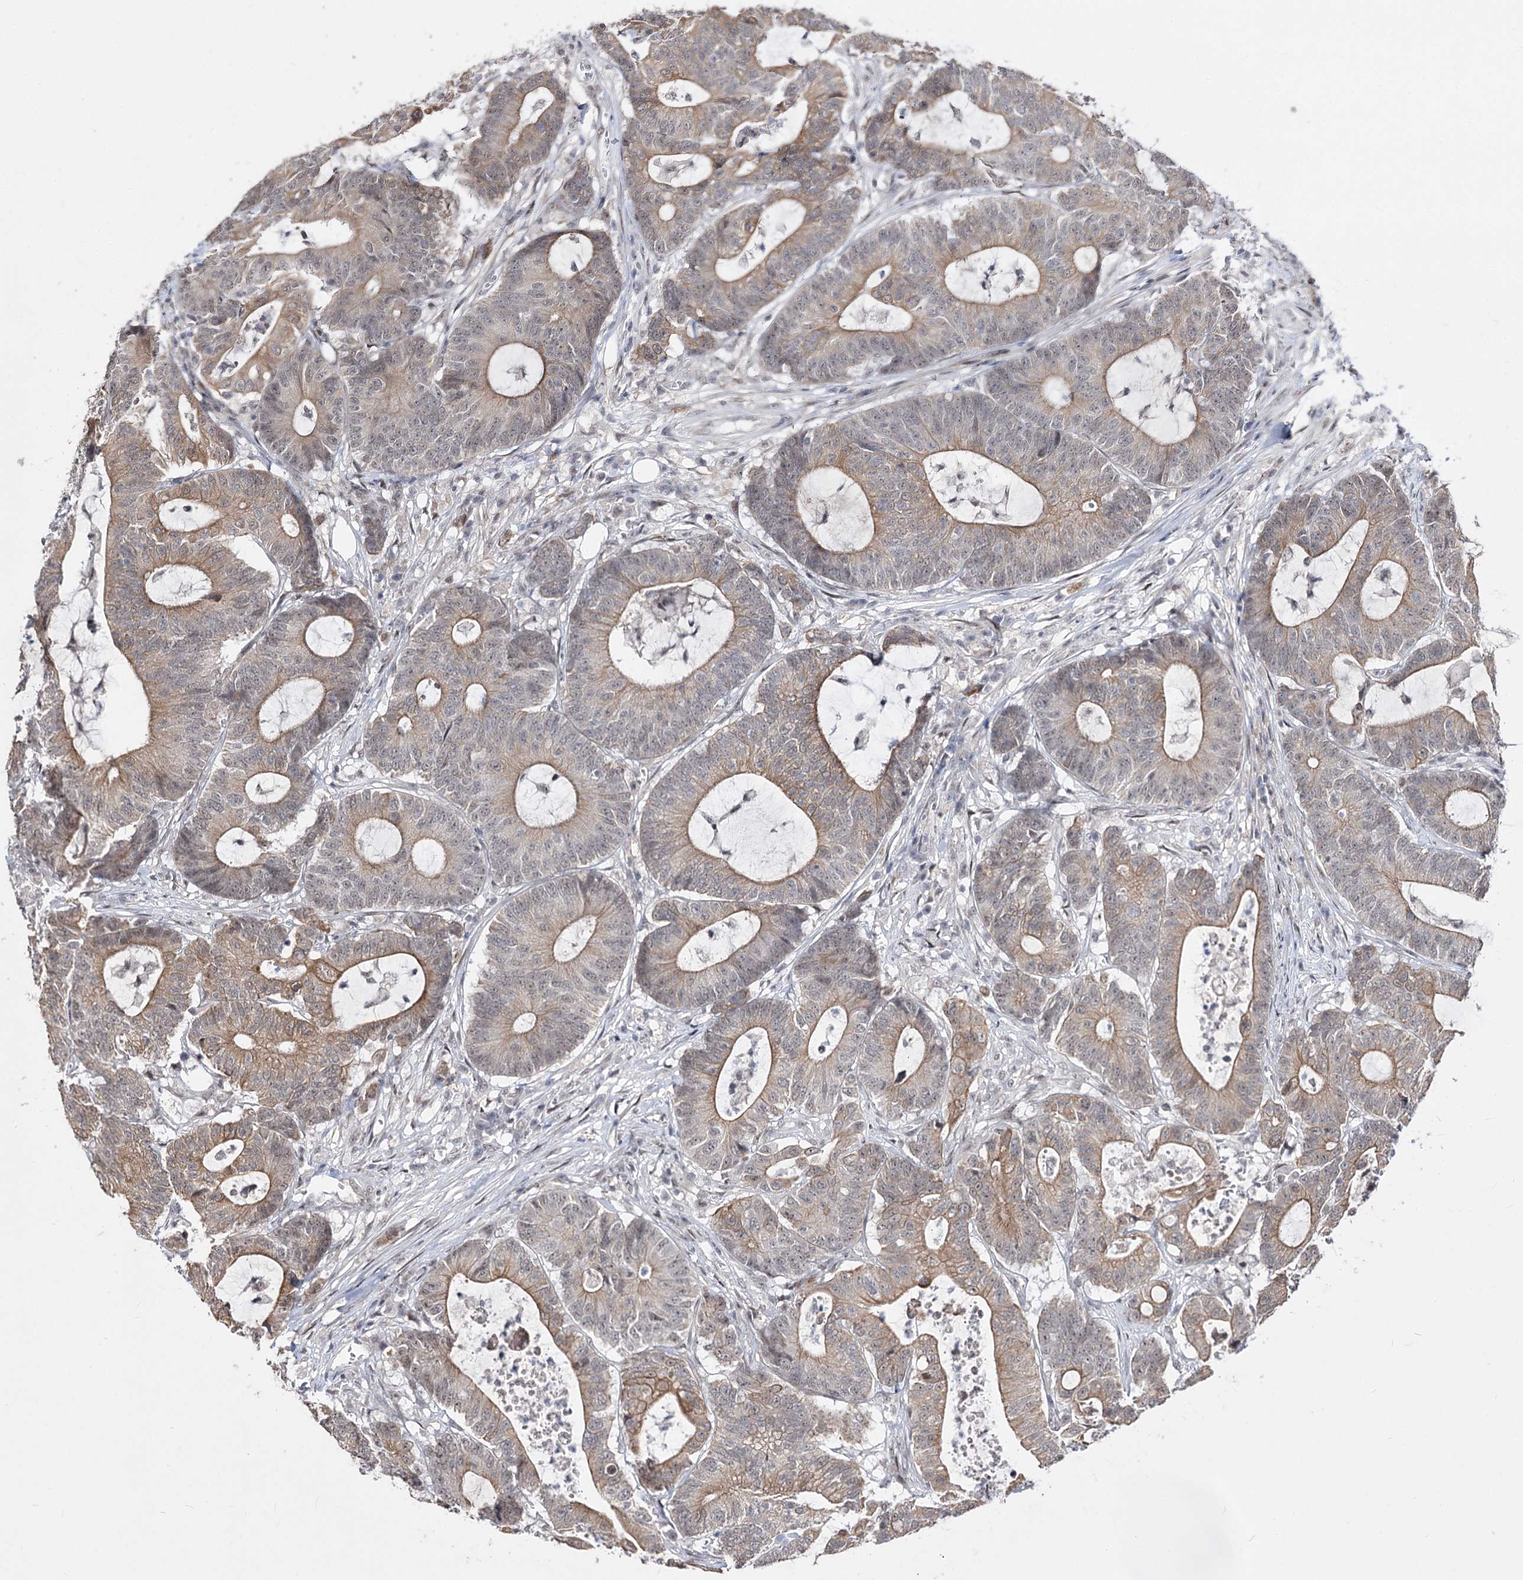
{"staining": {"intensity": "weak", "quantity": "25%-75%", "location": "cytoplasmic/membranous"}, "tissue": "colorectal cancer", "cell_type": "Tumor cells", "image_type": "cancer", "snomed": [{"axis": "morphology", "description": "Adenocarcinoma, NOS"}, {"axis": "topography", "description": "Colon"}], "caption": "Tumor cells show low levels of weak cytoplasmic/membranous expression in approximately 25%-75% of cells in adenocarcinoma (colorectal).", "gene": "STOX1", "patient": {"sex": "female", "age": 84}}